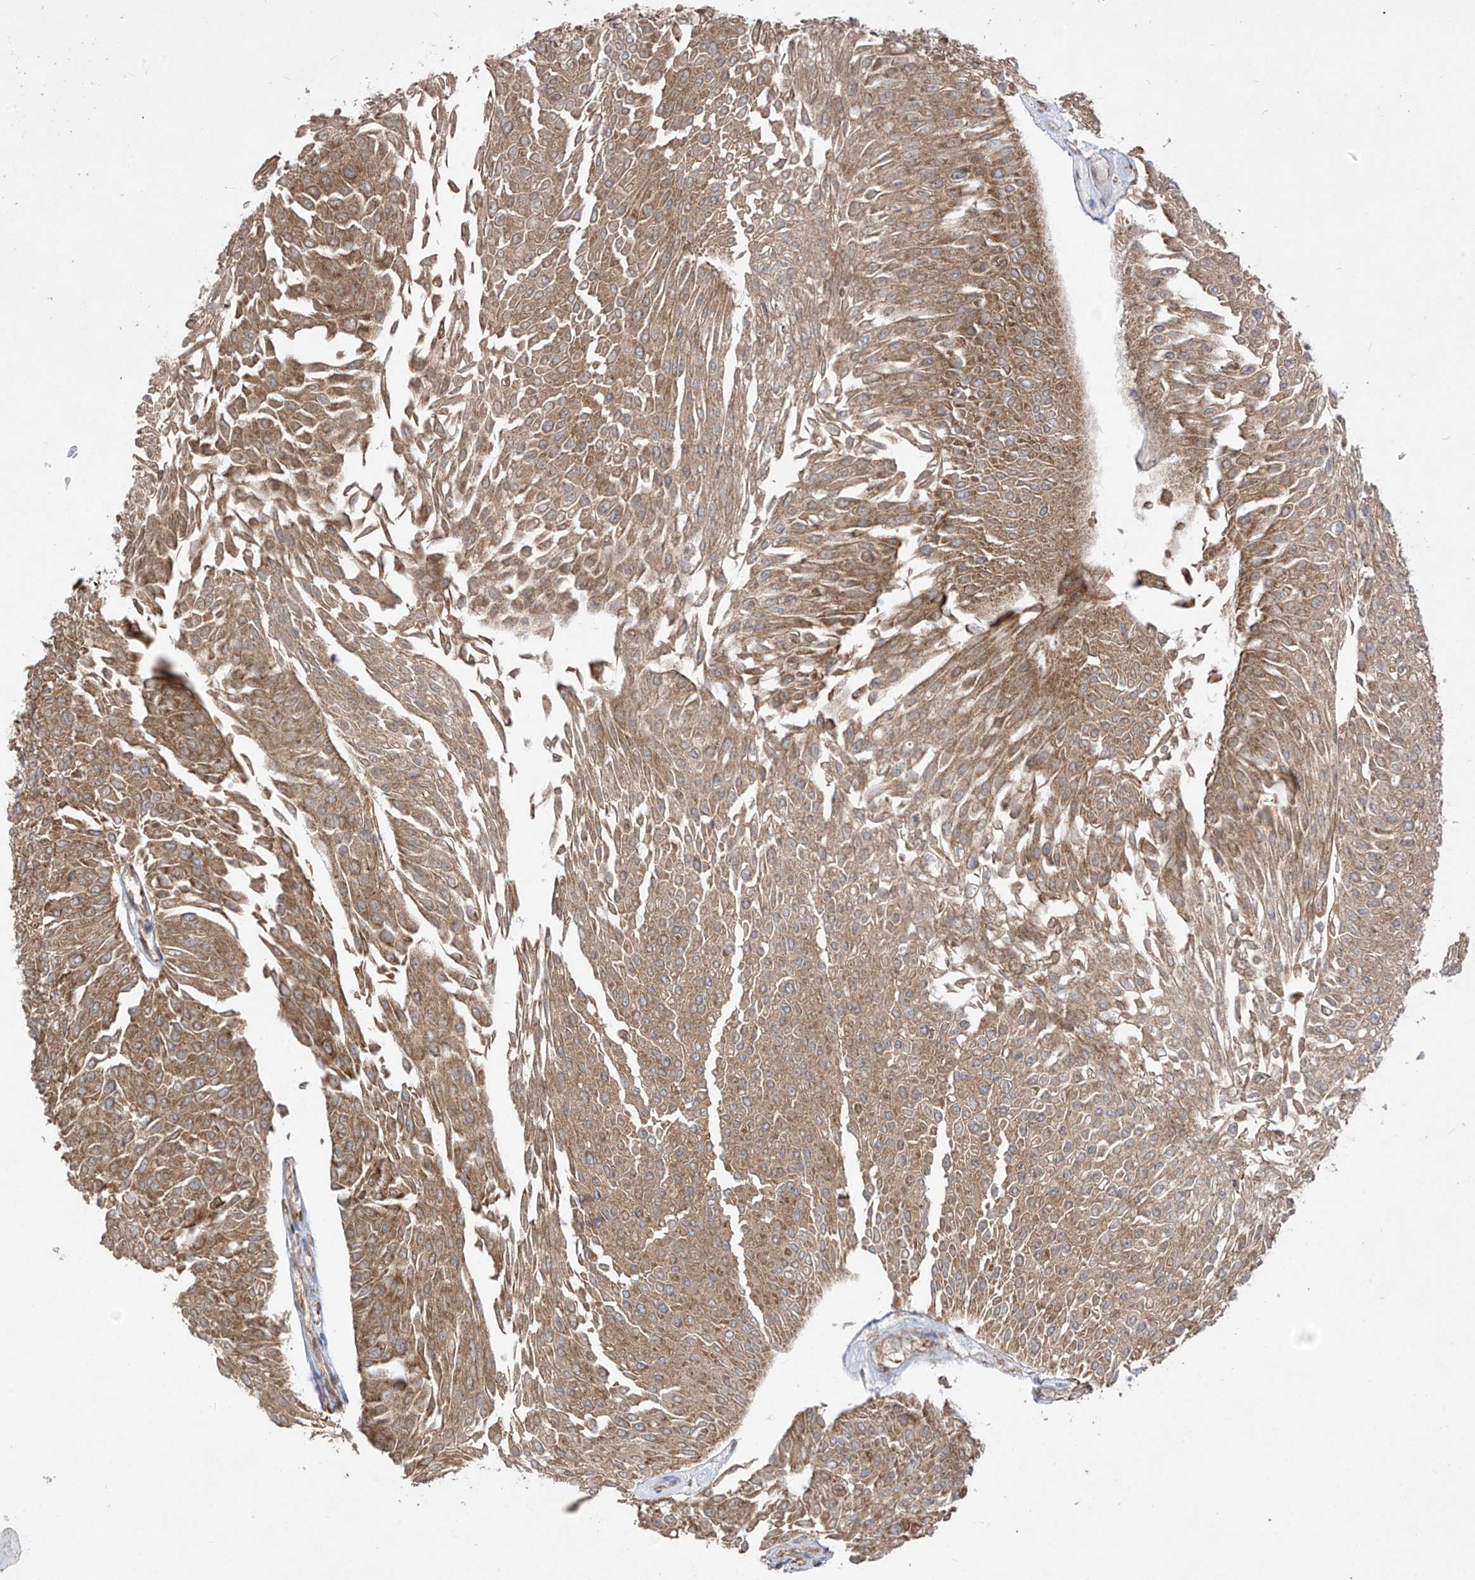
{"staining": {"intensity": "moderate", "quantity": ">75%", "location": "cytoplasmic/membranous"}, "tissue": "urothelial cancer", "cell_type": "Tumor cells", "image_type": "cancer", "snomed": [{"axis": "morphology", "description": "Urothelial carcinoma, Low grade"}, {"axis": "topography", "description": "Urinary bladder"}], "caption": "A brown stain highlights moderate cytoplasmic/membranous staining of a protein in human urothelial cancer tumor cells. Nuclei are stained in blue.", "gene": "RPL34", "patient": {"sex": "male", "age": 67}}